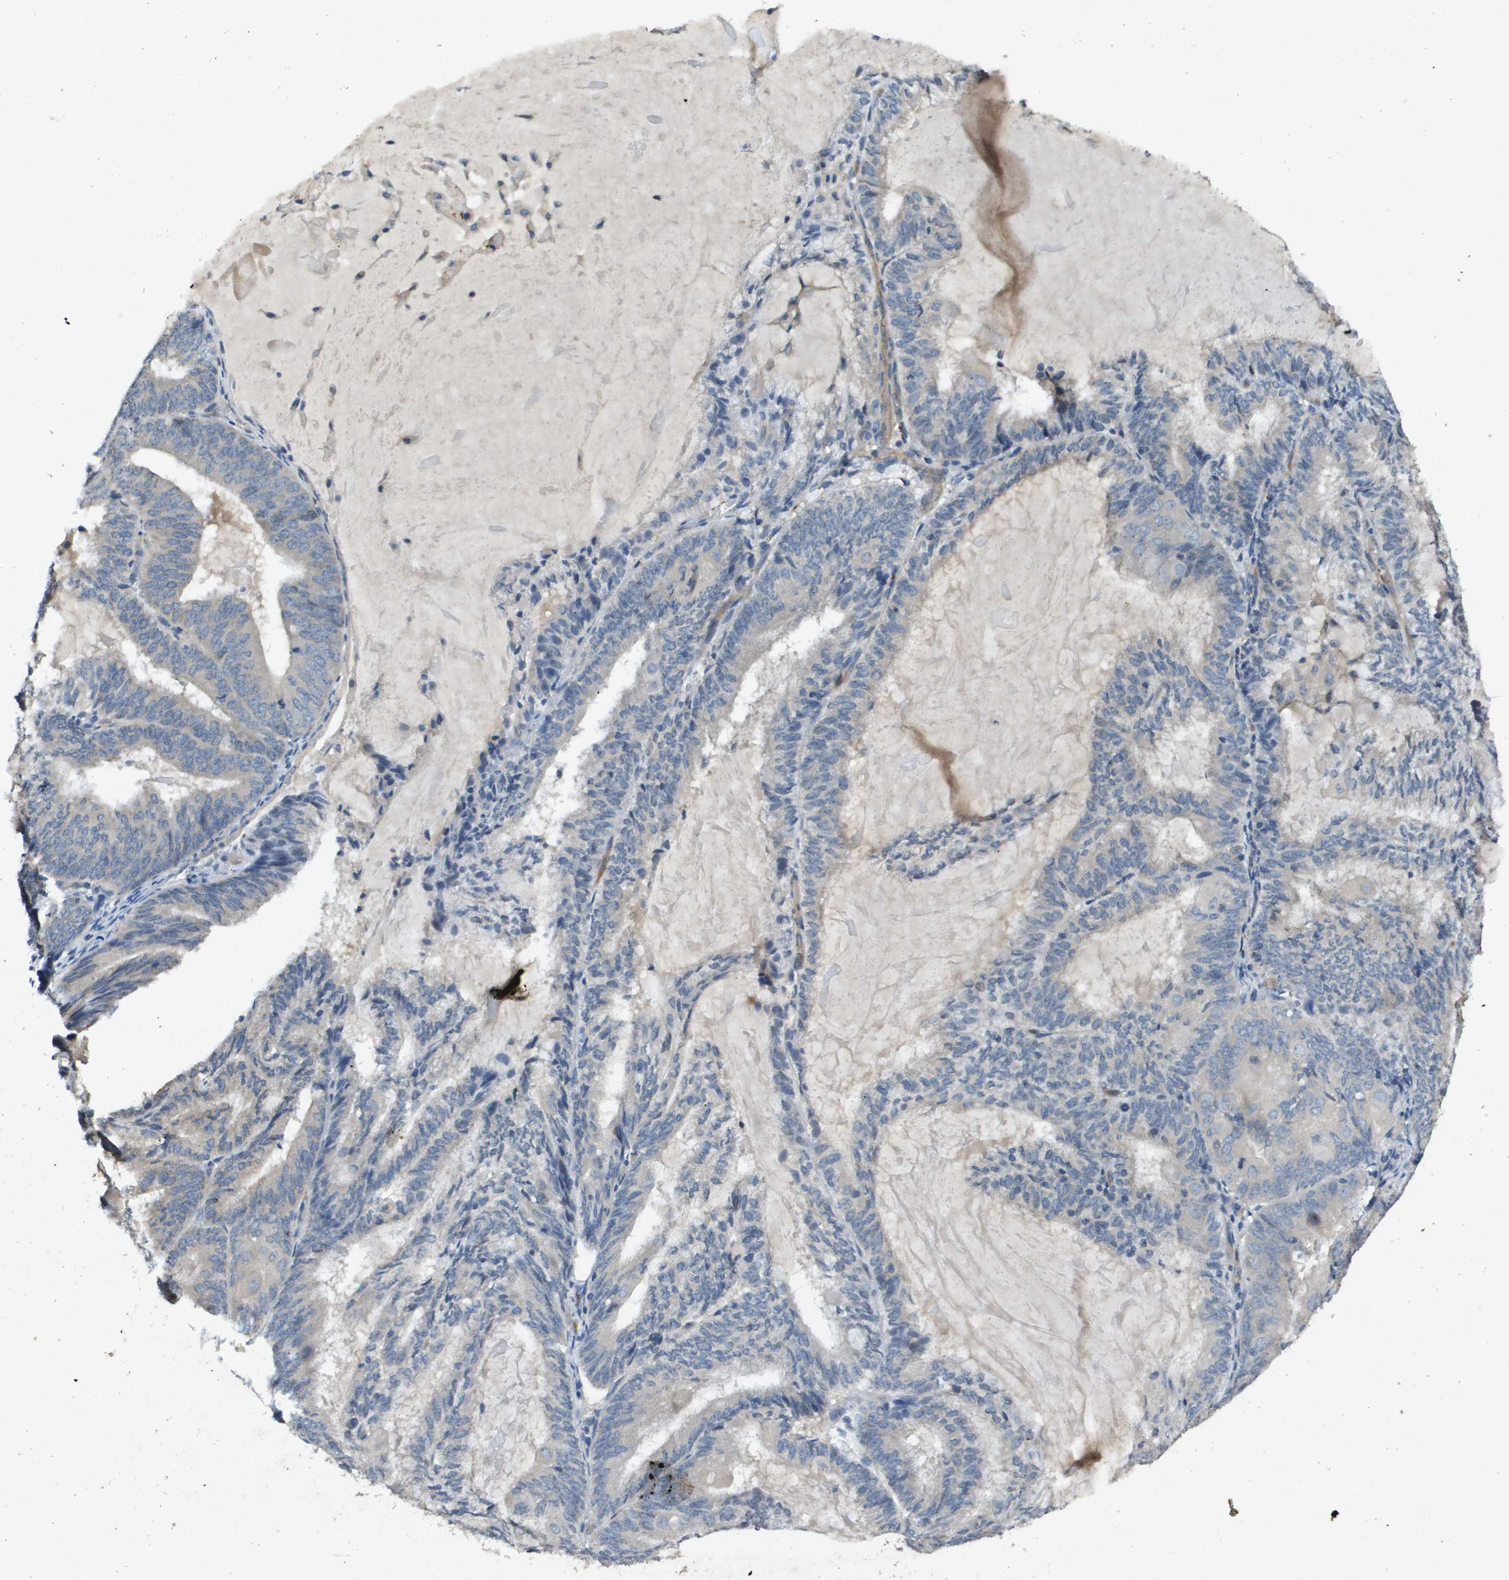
{"staining": {"intensity": "weak", "quantity": "<25%", "location": "cytoplasmic/membranous"}, "tissue": "endometrial cancer", "cell_type": "Tumor cells", "image_type": "cancer", "snomed": [{"axis": "morphology", "description": "Adenocarcinoma, NOS"}, {"axis": "topography", "description": "Endometrium"}], "caption": "This is a micrograph of immunohistochemistry staining of endometrial cancer (adenocarcinoma), which shows no positivity in tumor cells.", "gene": "PGAP3", "patient": {"sex": "female", "age": 81}}